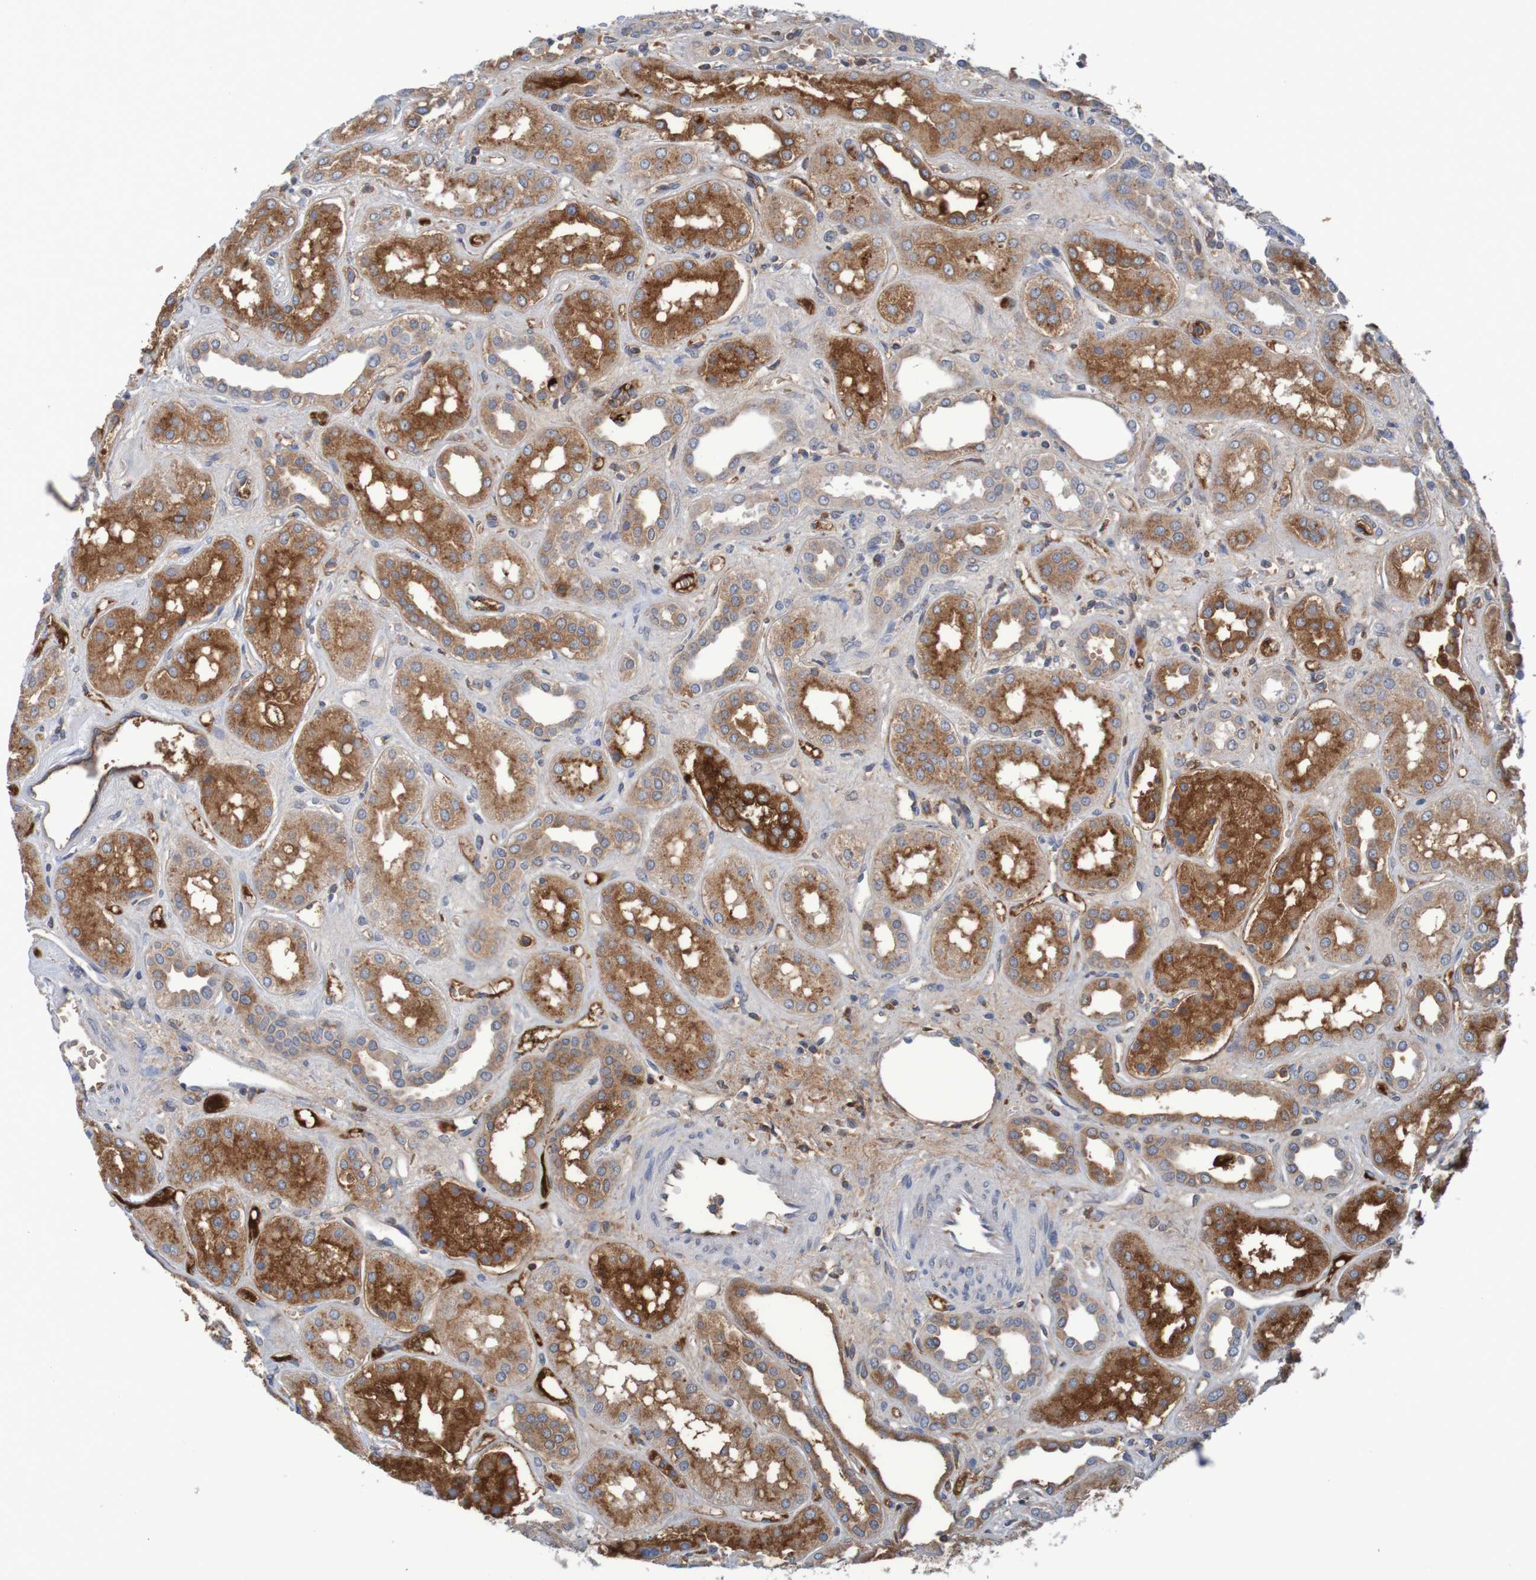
{"staining": {"intensity": "moderate", "quantity": ">75%", "location": "cytoplasmic/membranous"}, "tissue": "kidney", "cell_type": "Cells in glomeruli", "image_type": "normal", "snomed": [{"axis": "morphology", "description": "Normal tissue, NOS"}, {"axis": "topography", "description": "Kidney"}], "caption": "An immunohistochemistry histopathology image of normal tissue is shown. Protein staining in brown labels moderate cytoplasmic/membranous positivity in kidney within cells in glomeruli.", "gene": "LTA", "patient": {"sex": "male", "age": 59}}